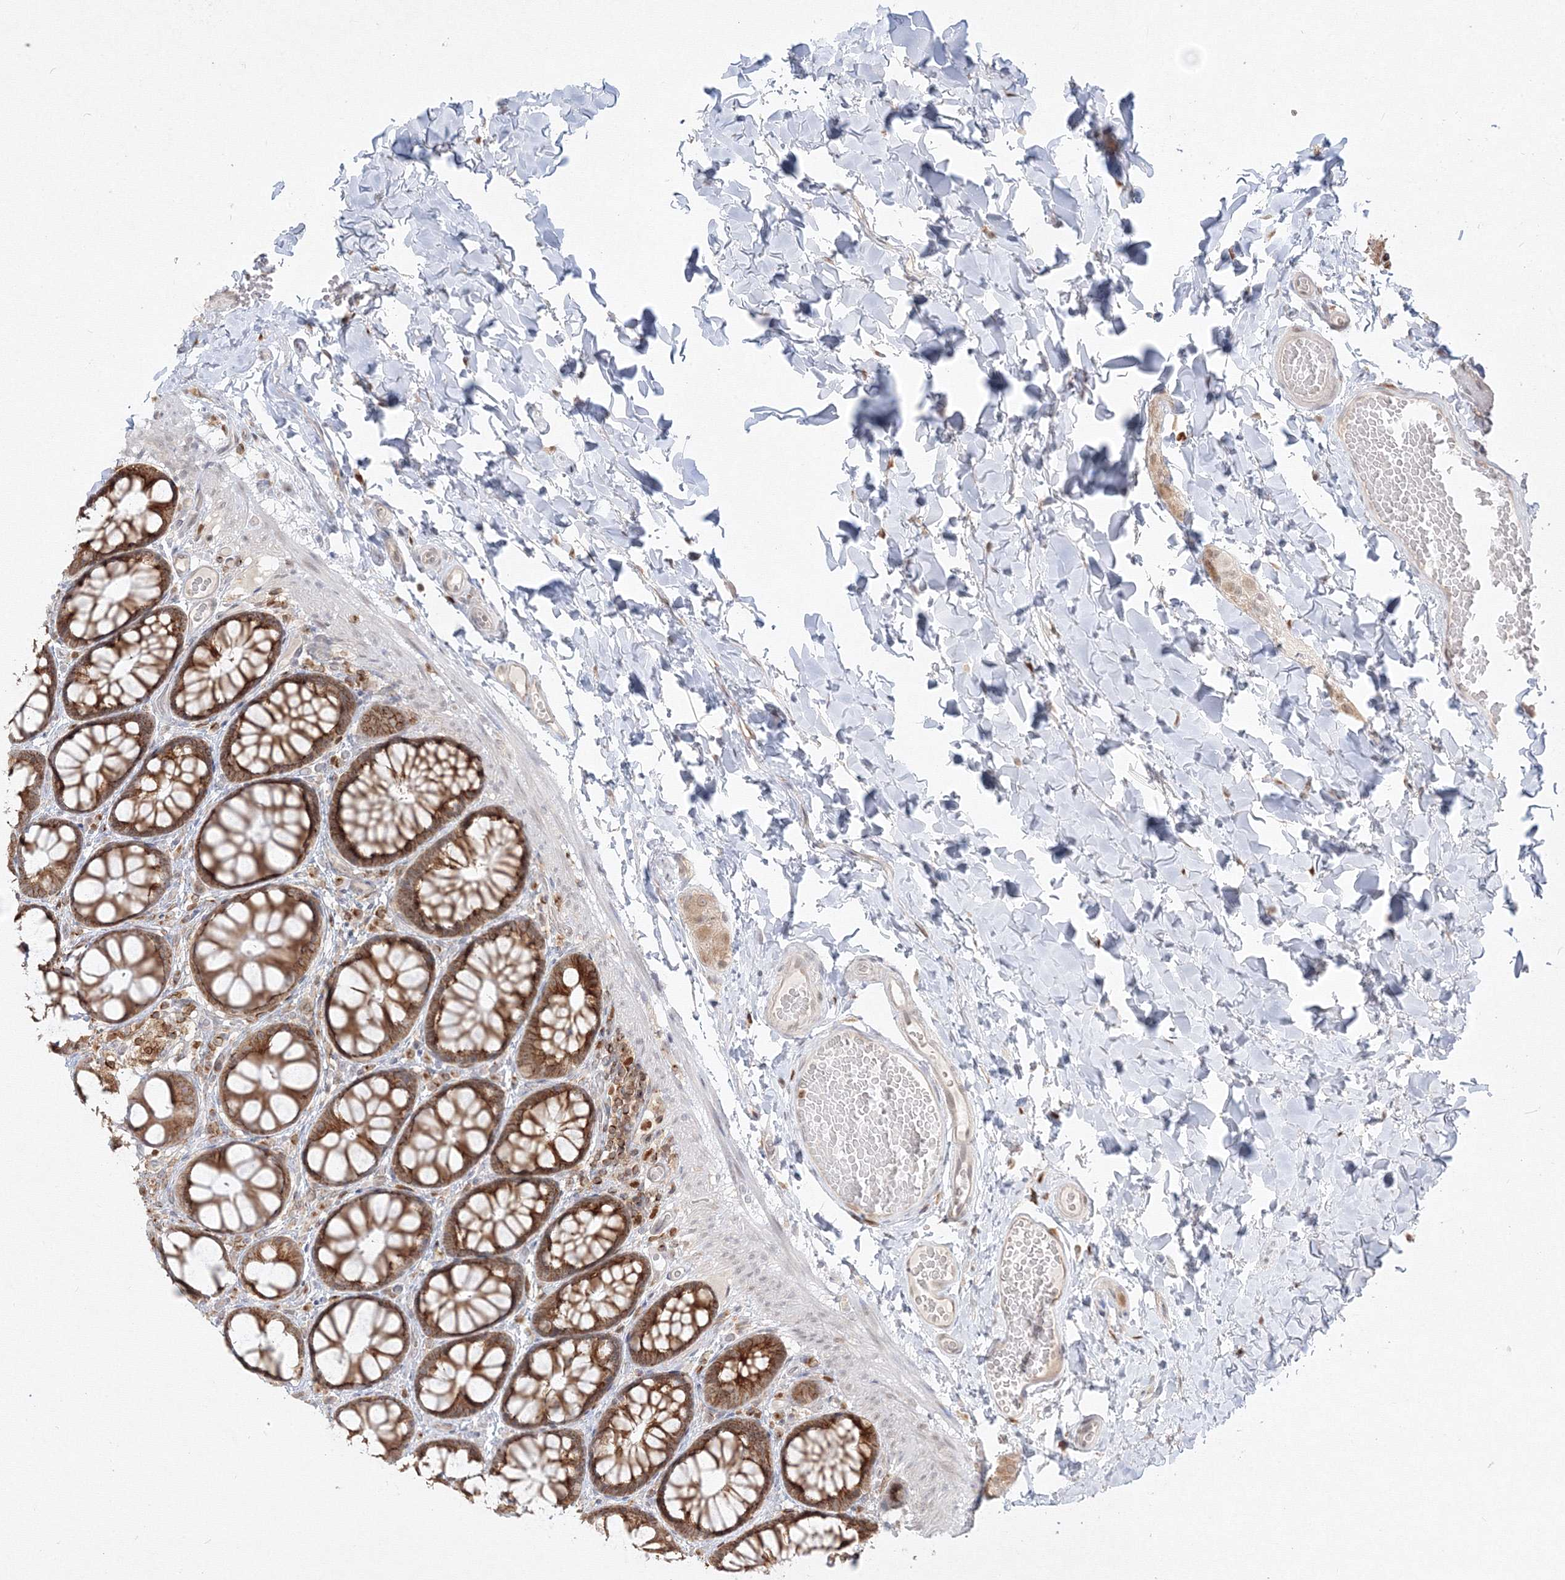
{"staining": {"intensity": "weak", "quantity": "<25%", "location": "cytoplasmic/membranous"}, "tissue": "colon", "cell_type": "Endothelial cells", "image_type": "normal", "snomed": [{"axis": "morphology", "description": "Normal tissue, NOS"}, {"axis": "topography", "description": "Colon"}], "caption": "Immunohistochemistry (IHC) image of benign colon stained for a protein (brown), which shows no expression in endothelial cells. The staining was performed using DAB (3,3'-diaminobenzidine) to visualize the protein expression in brown, while the nuclei were stained in blue with hematoxylin (Magnification: 20x).", "gene": "TMEM50B", "patient": {"sex": "male", "age": 47}}